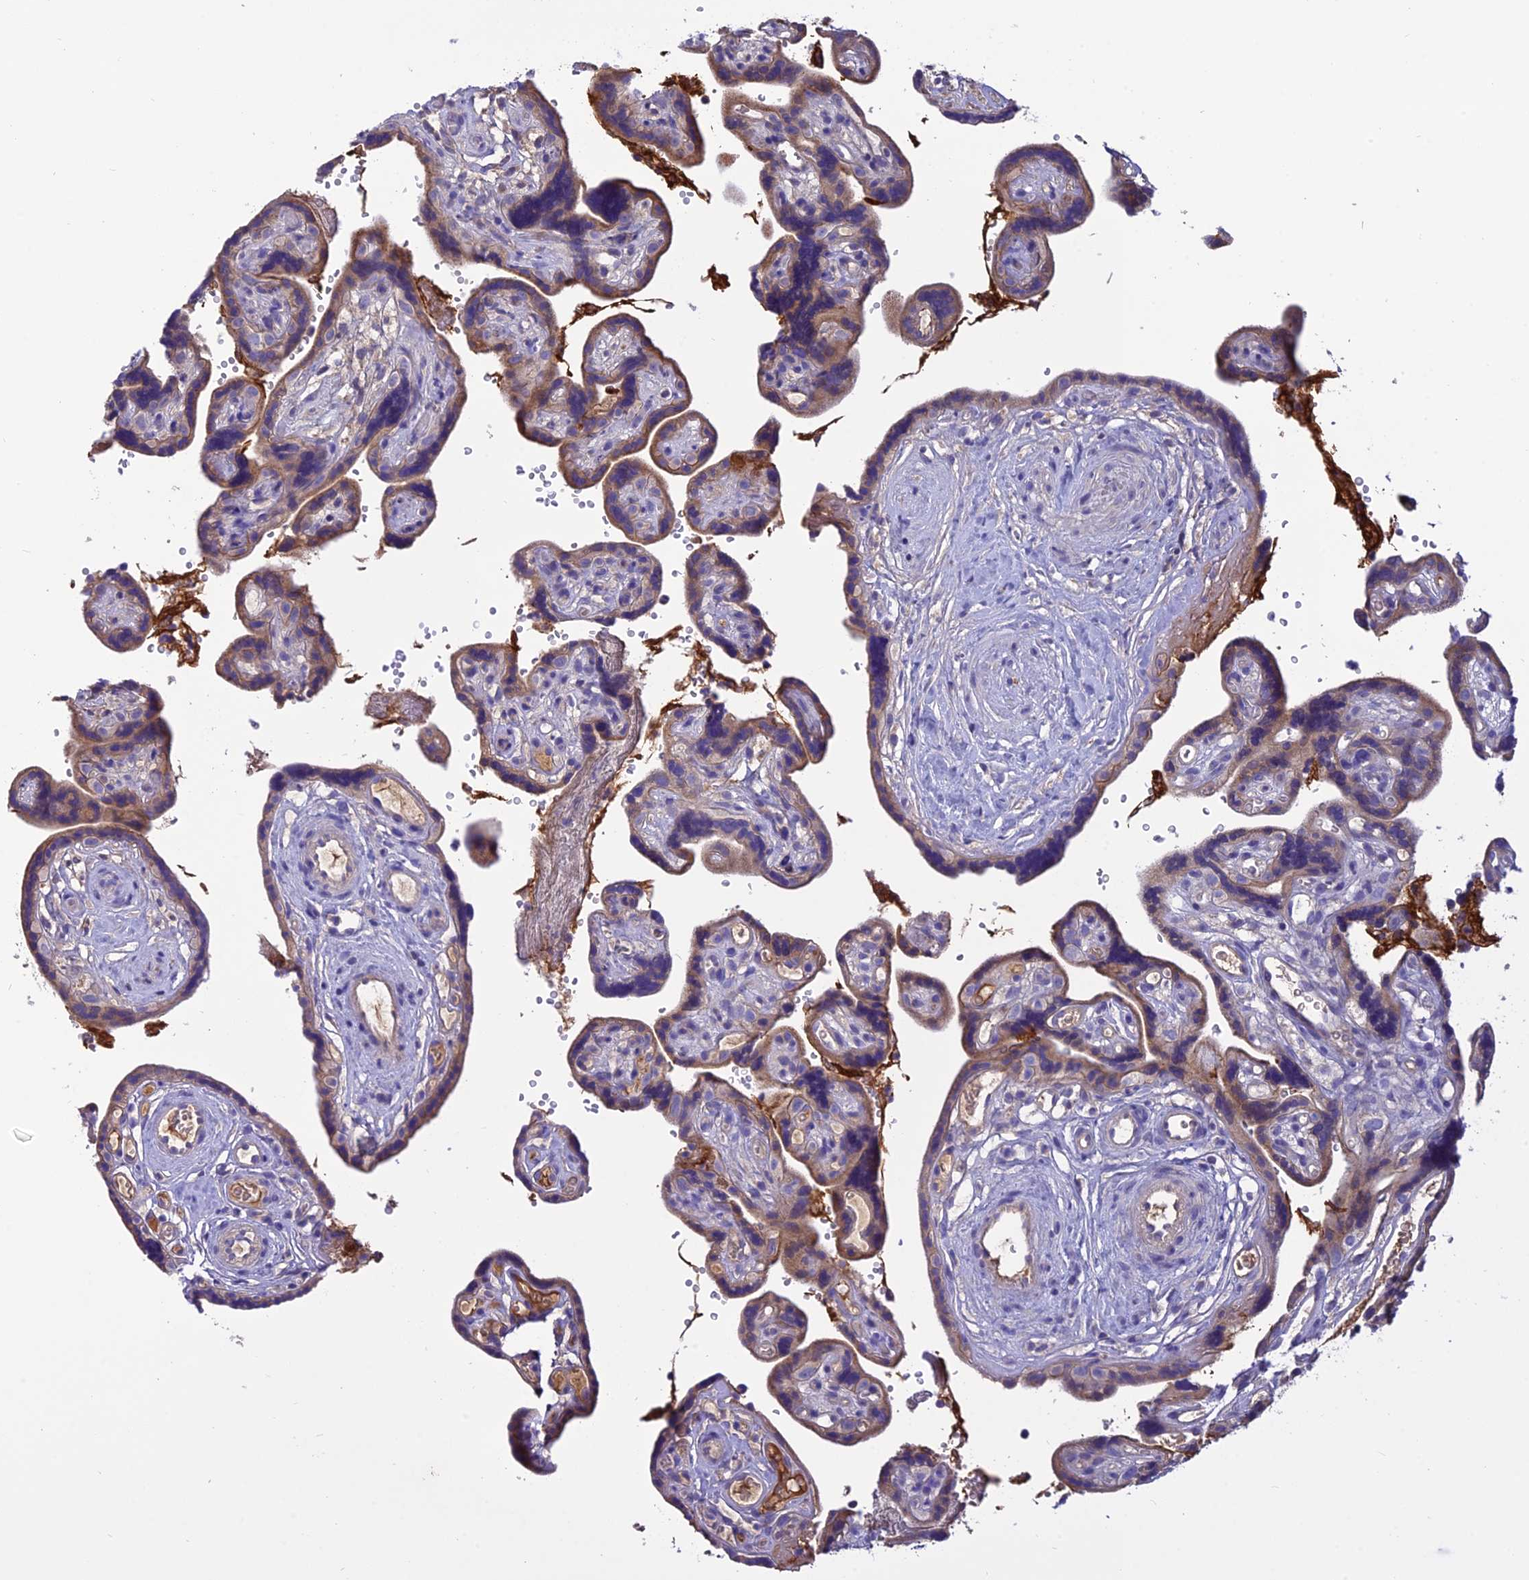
{"staining": {"intensity": "moderate", "quantity": ">75%", "location": "cytoplasmic/membranous"}, "tissue": "placenta", "cell_type": "Decidual cells", "image_type": "normal", "snomed": [{"axis": "morphology", "description": "Normal tissue, NOS"}, {"axis": "topography", "description": "Placenta"}], "caption": "A high-resolution photomicrograph shows immunohistochemistry (IHC) staining of unremarkable placenta, which displays moderate cytoplasmic/membranous positivity in approximately >75% of decidual cells.", "gene": "PZP", "patient": {"sex": "female", "age": 30}}